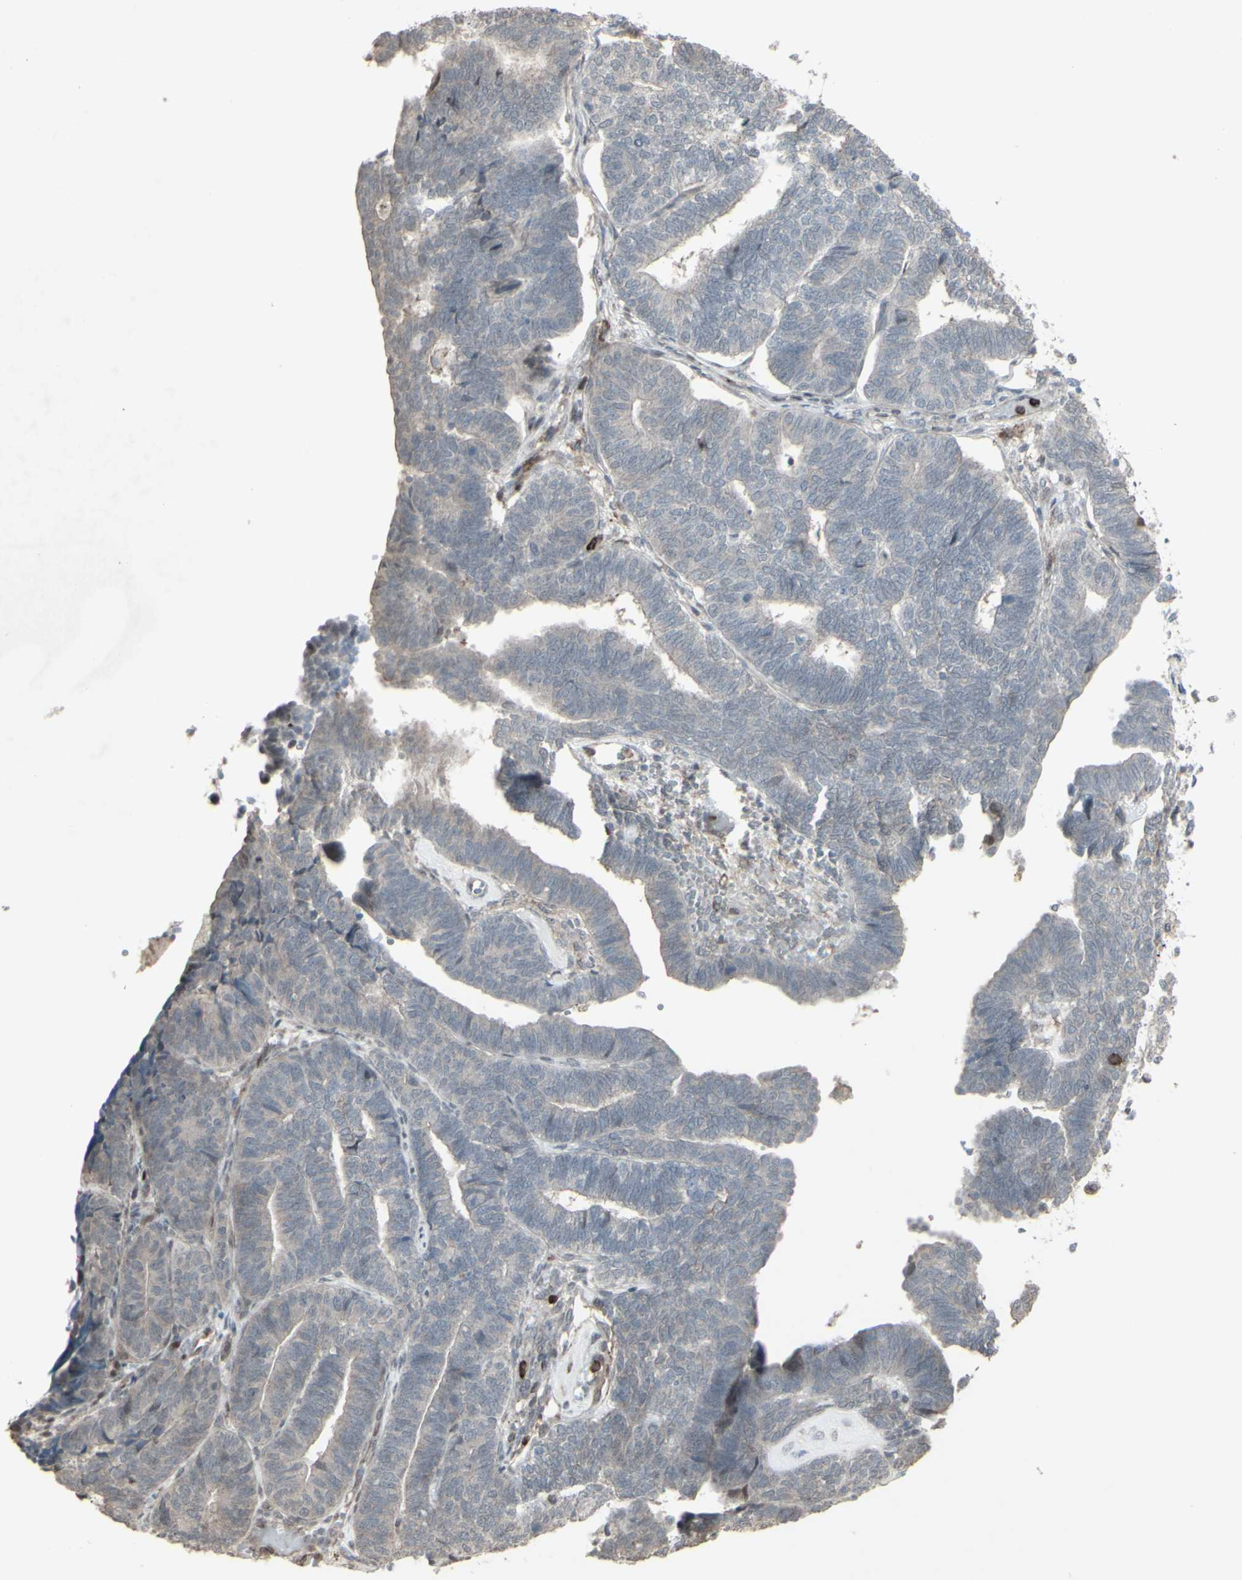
{"staining": {"intensity": "negative", "quantity": "none", "location": "none"}, "tissue": "endometrial cancer", "cell_type": "Tumor cells", "image_type": "cancer", "snomed": [{"axis": "morphology", "description": "Adenocarcinoma, NOS"}, {"axis": "topography", "description": "Endometrium"}], "caption": "High power microscopy histopathology image of an immunohistochemistry photomicrograph of endometrial cancer (adenocarcinoma), revealing no significant positivity in tumor cells.", "gene": "CD33", "patient": {"sex": "female", "age": 70}}